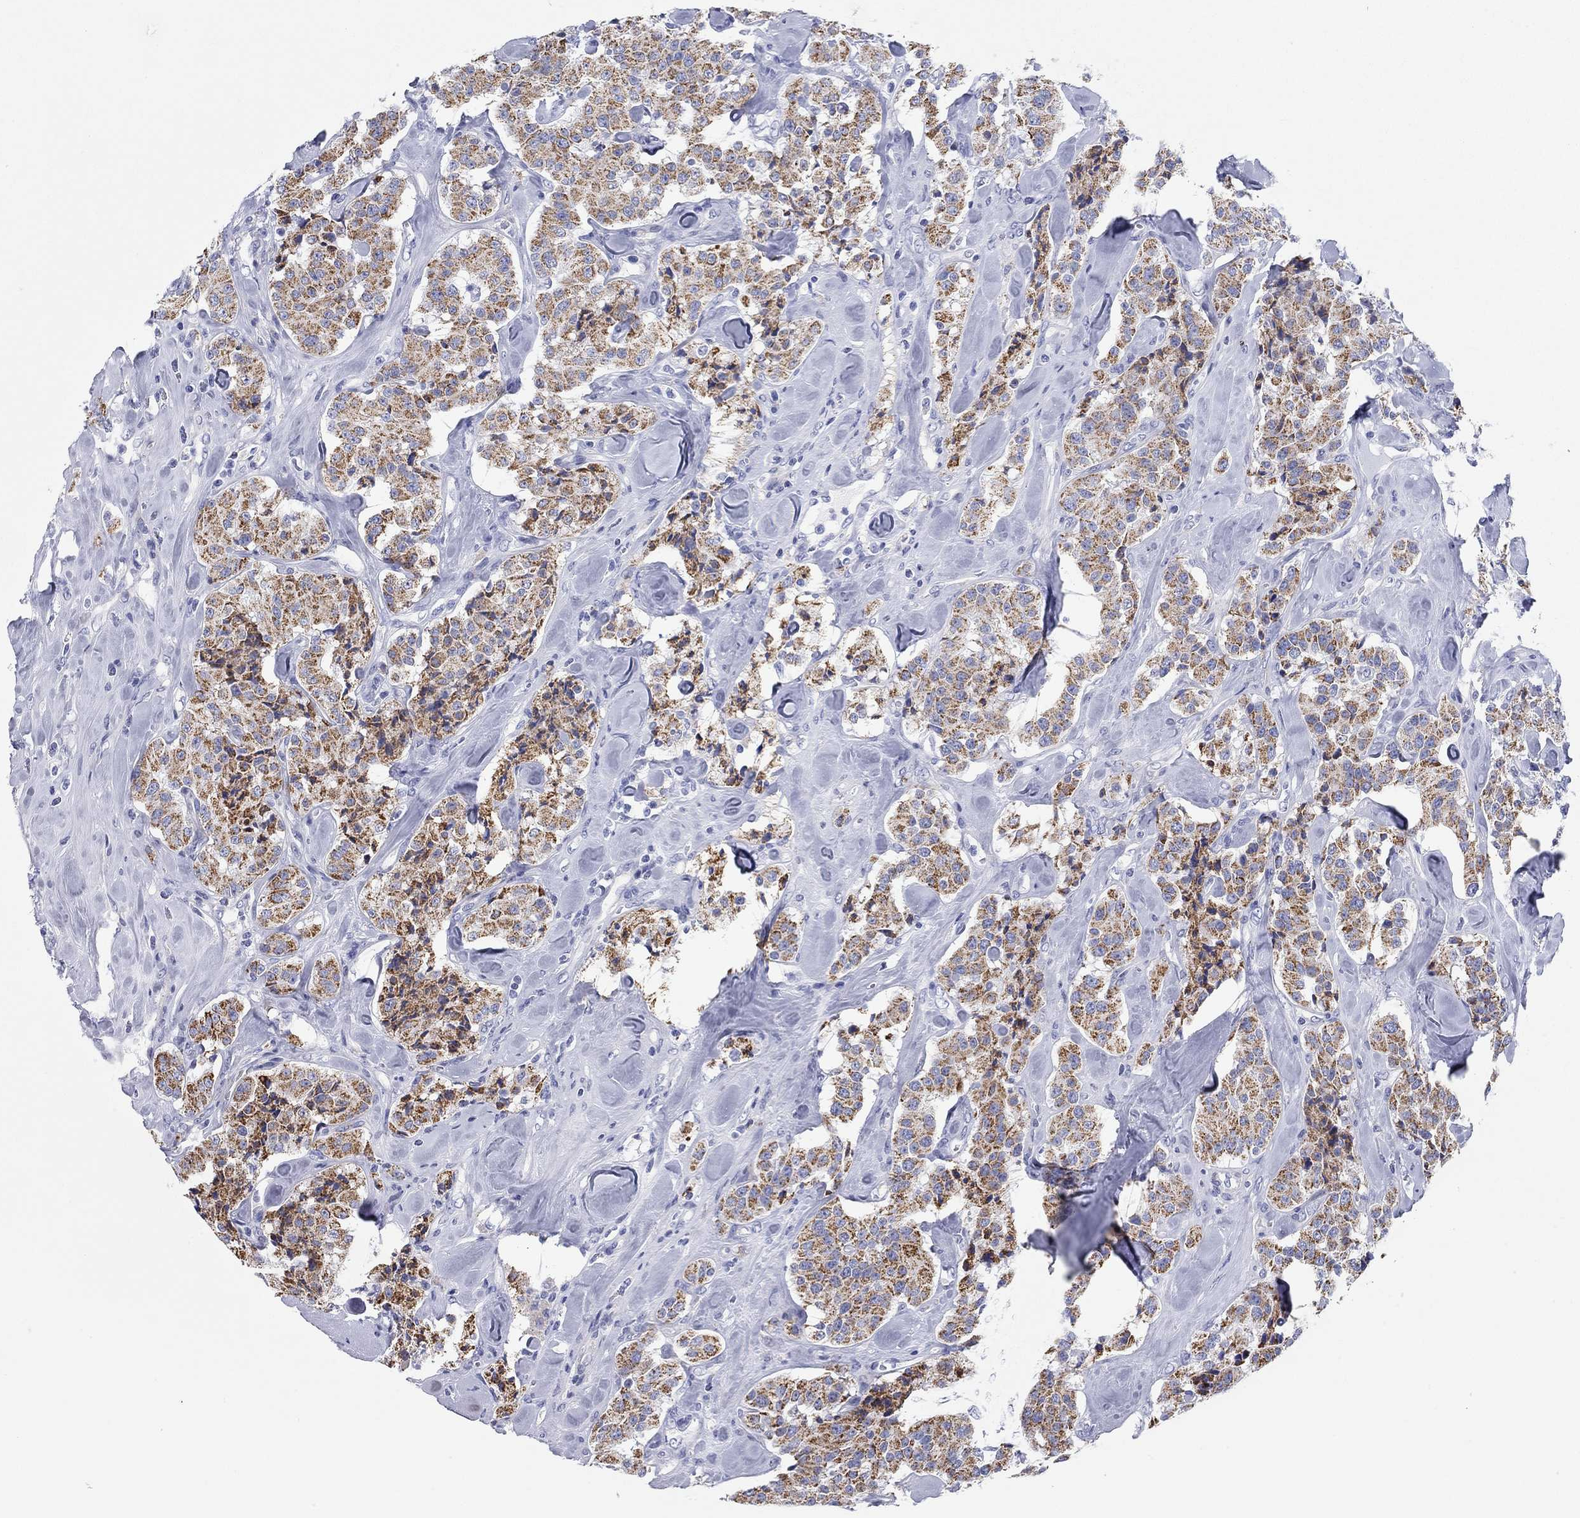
{"staining": {"intensity": "strong", "quantity": ">75%", "location": "cytoplasmic/membranous"}, "tissue": "carcinoid", "cell_type": "Tumor cells", "image_type": "cancer", "snomed": [{"axis": "morphology", "description": "Carcinoid, malignant, NOS"}, {"axis": "topography", "description": "Pancreas"}], "caption": "Strong cytoplasmic/membranous protein expression is seen in about >75% of tumor cells in malignant carcinoid. (Brightfield microscopy of DAB IHC at high magnification).", "gene": "CHI3L2", "patient": {"sex": "male", "age": 41}}